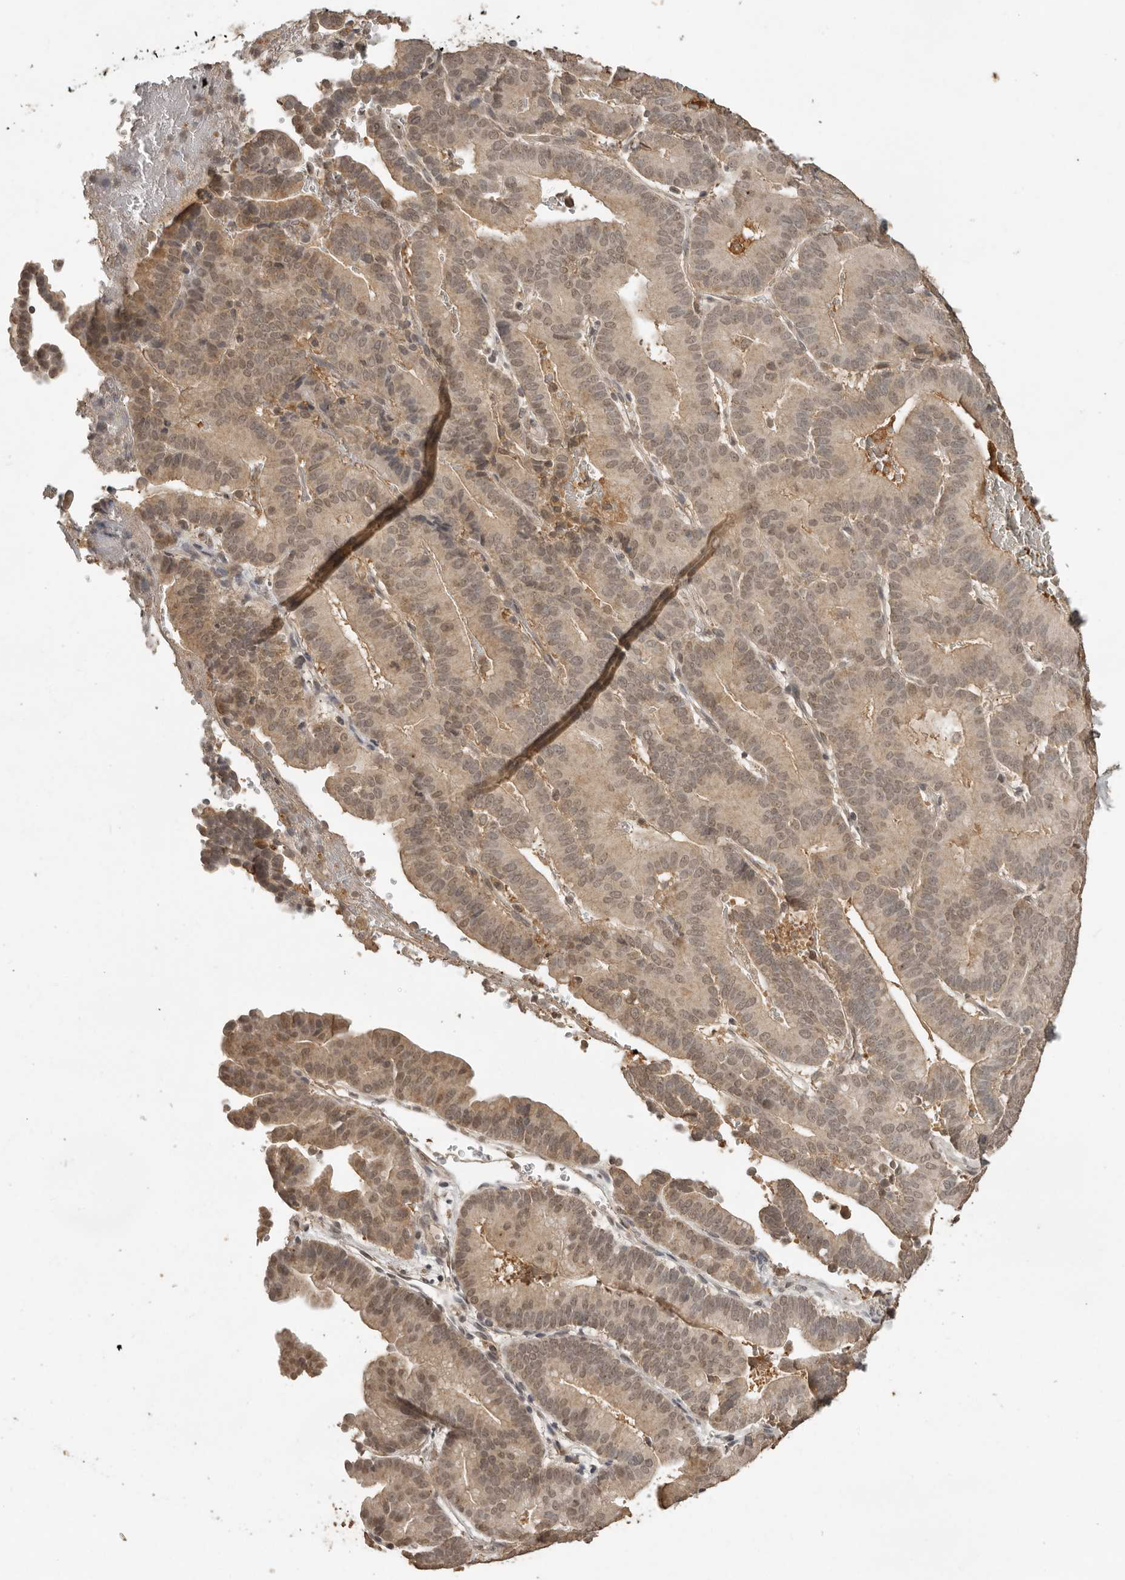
{"staining": {"intensity": "weak", "quantity": ">75%", "location": "cytoplasmic/membranous,nuclear"}, "tissue": "liver cancer", "cell_type": "Tumor cells", "image_type": "cancer", "snomed": [{"axis": "morphology", "description": "Cholangiocarcinoma"}, {"axis": "topography", "description": "Liver"}], "caption": "Human liver cholangiocarcinoma stained for a protein (brown) demonstrates weak cytoplasmic/membranous and nuclear positive staining in about >75% of tumor cells.", "gene": "CTF1", "patient": {"sex": "female", "age": 75}}